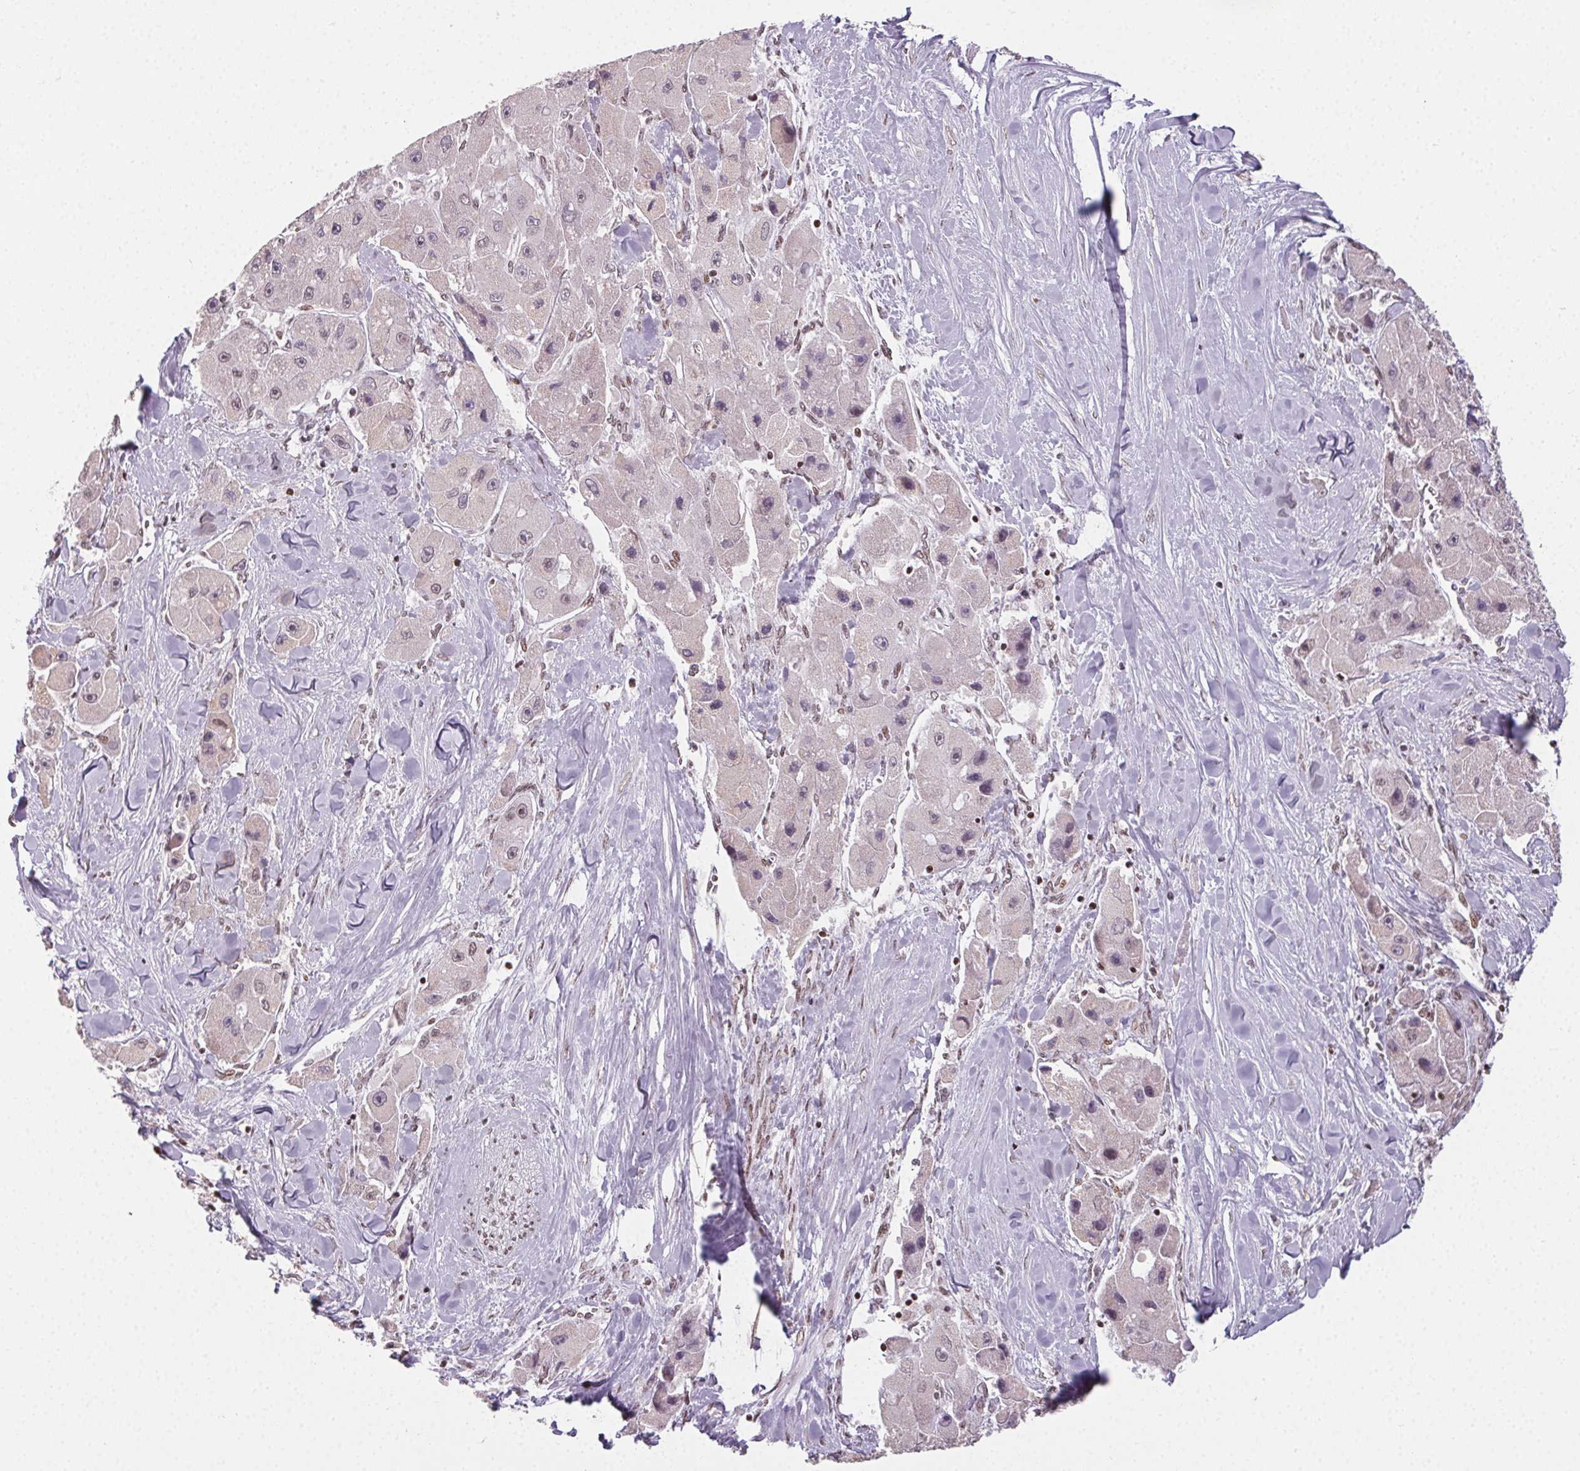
{"staining": {"intensity": "negative", "quantity": "none", "location": "none"}, "tissue": "liver cancer", "cell_type": "Tumor cells", "image_type": "cancer", "snomed": [{"axis": "morphology", "description": "Carcinoma, Hepatocellular, NOS"}, {"axis": "topography", "description": "Liver"}], "caption": "There is no significant staining in tumor cells of liver hepatocellular carcinoma. The staining was performed using DAB (3,3'-diaminobenzidine) to visualize the protein expression in brown, while the nuclei were stained in blue with hematoxylin (Magnification: 20x).", "gene": "KMT2A", "patient": {"sex": "male", "age": 24}}